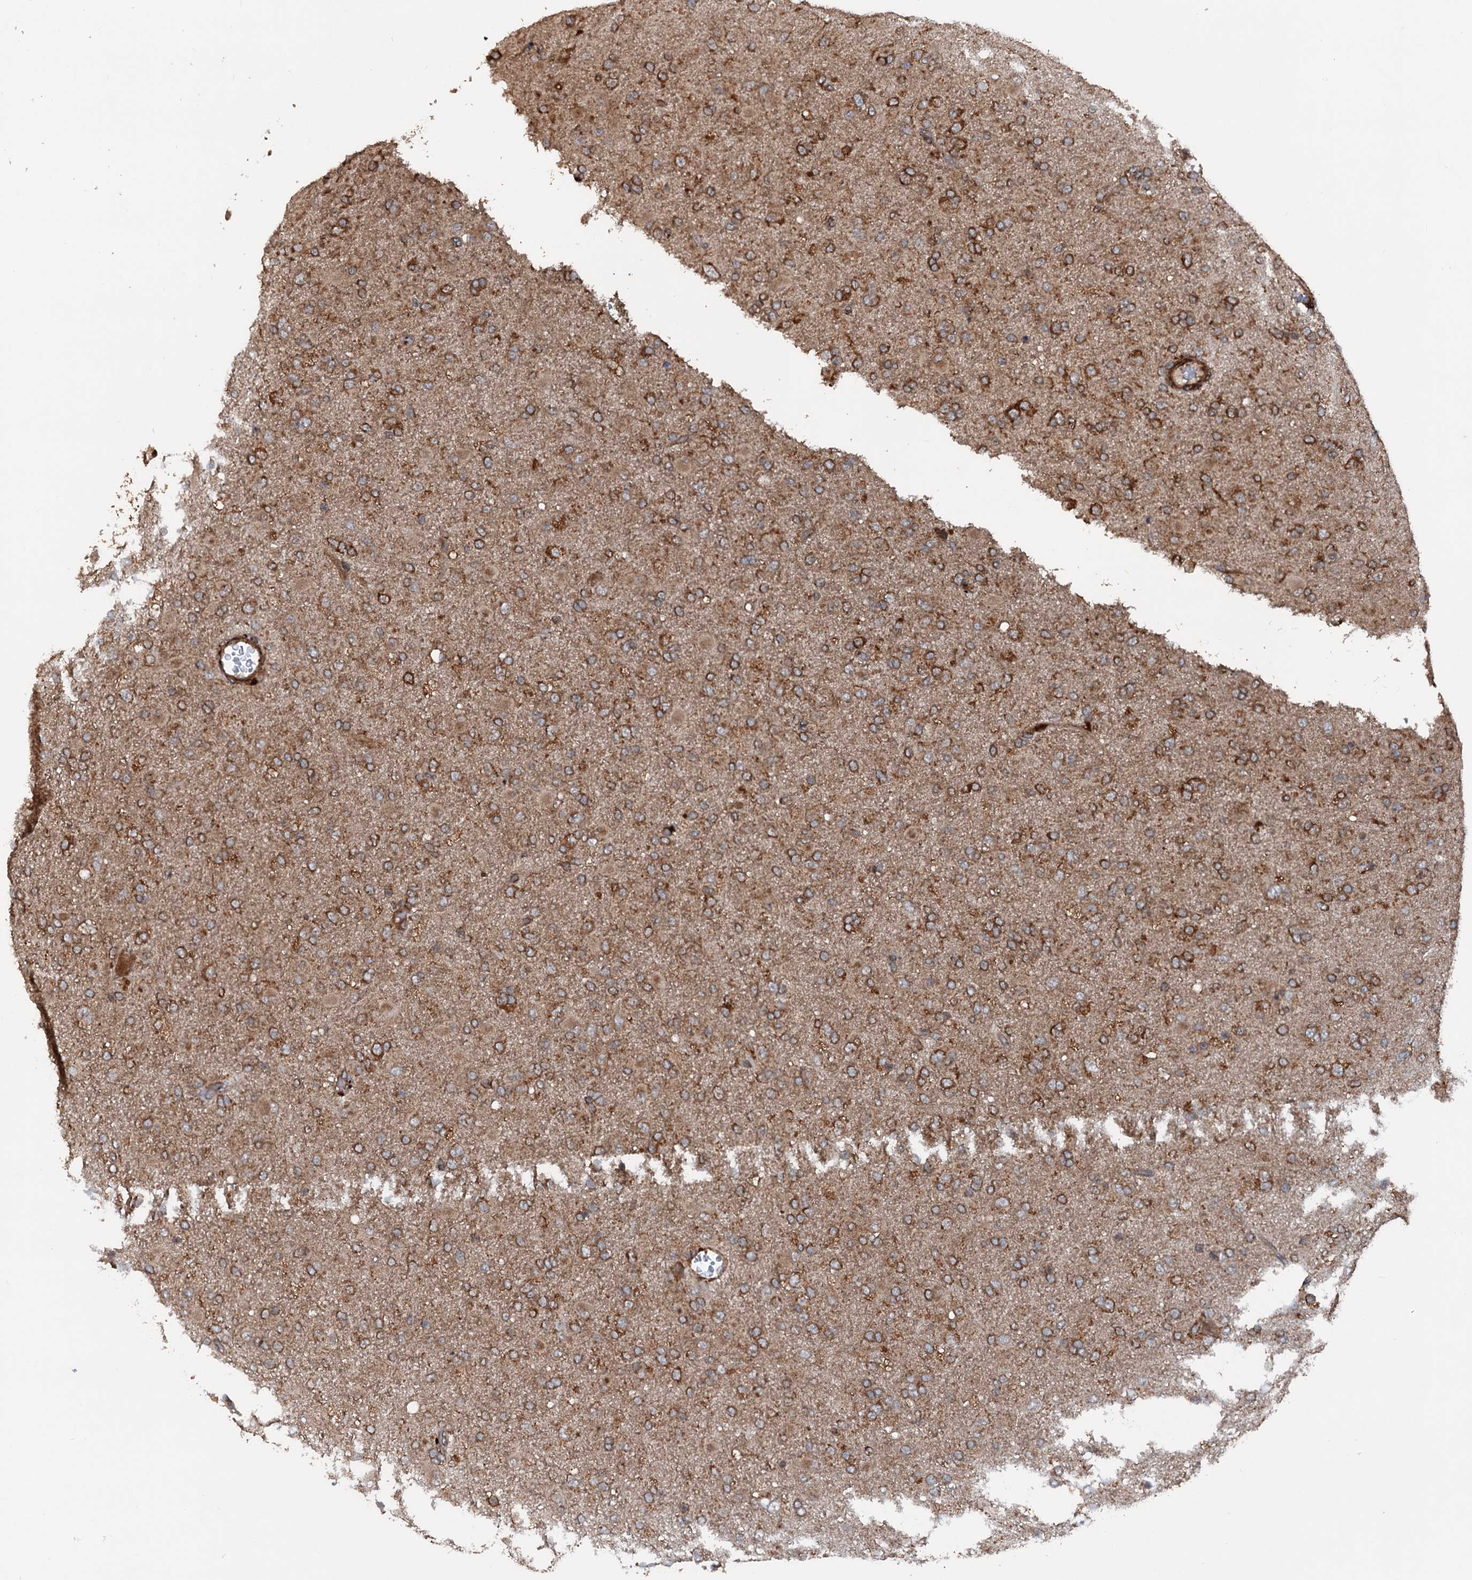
{"staining": {"intensity": "moderate", "quantity": ">75%", "location": "cytoplasmic/membranous"}, "tissue": "glioma", "cell_type": "Tumor cells", "image_type": "cancer", "snomed": [{"axis": "morphology", "description": "Glioma, malignant, Low grade"}, {"axis": "topography", "description": "Brain"}], "caption": "Moderate cytoplasmic/membranous protein expression is present in approximately >75% of tumor cells in low-grade glioma (malignant).", "gene": "RNF214", "patient": {"sex": "male", "age": 65}}